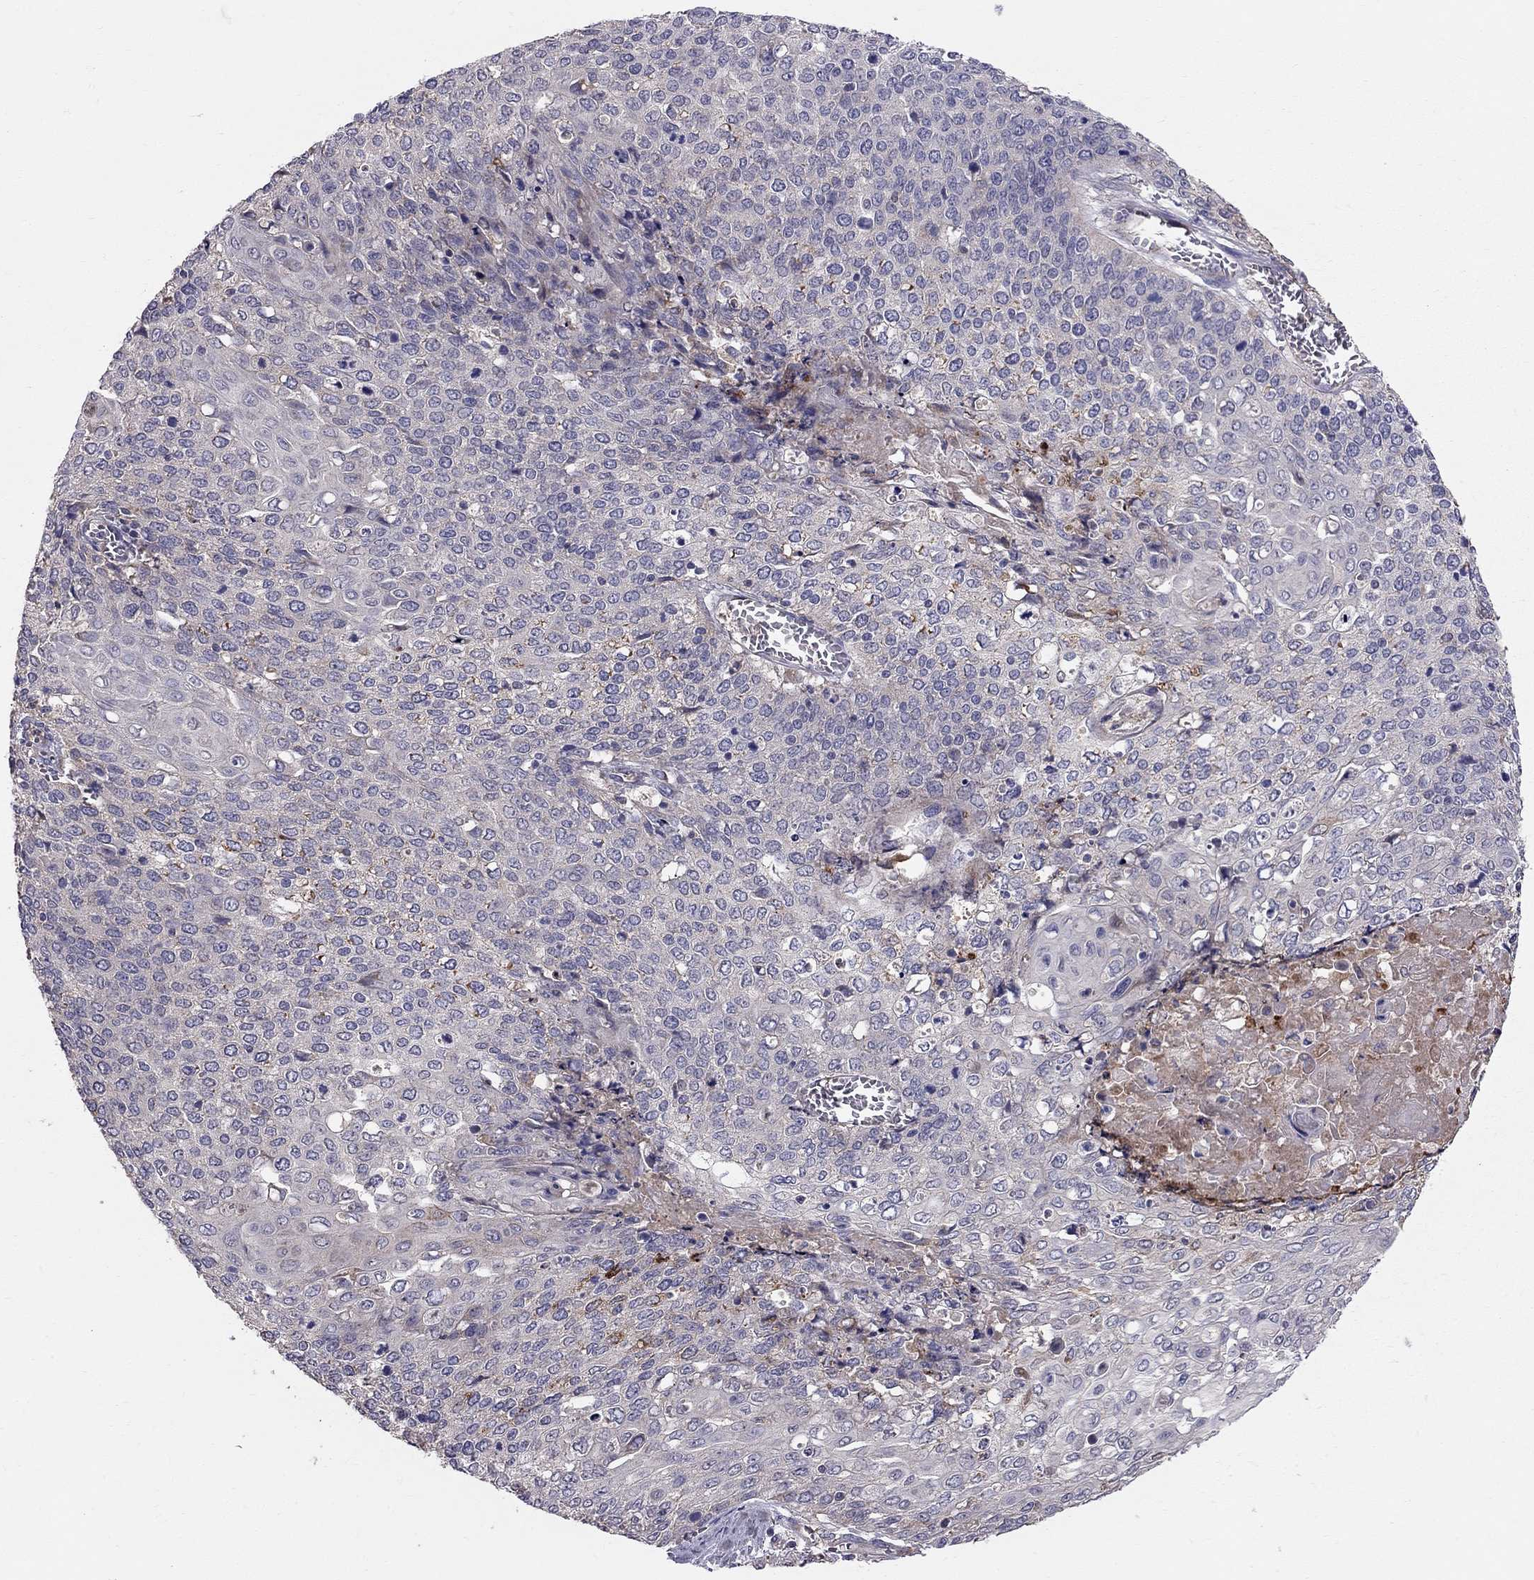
{"staining": {"intensity": "weak", "quantity": "<25%", "location": "cytoplasmic/membranous"}, "tissue": "cervical cancer", "cell_type": "Tumor cells", "image_type": "cancer", "snomed": [{"axis": "morphology", "description": "Squamous cell carcinoma, NOS"}, {"axis": "topography", "description": "Cervix"}], "caption": "The image shows no staining of tumor cells in cervical cancer. (IHC, brightfield microscopy, high magnification).", "gene": "PIK3CG", "patient": {"sex": "female", "age": 39}}